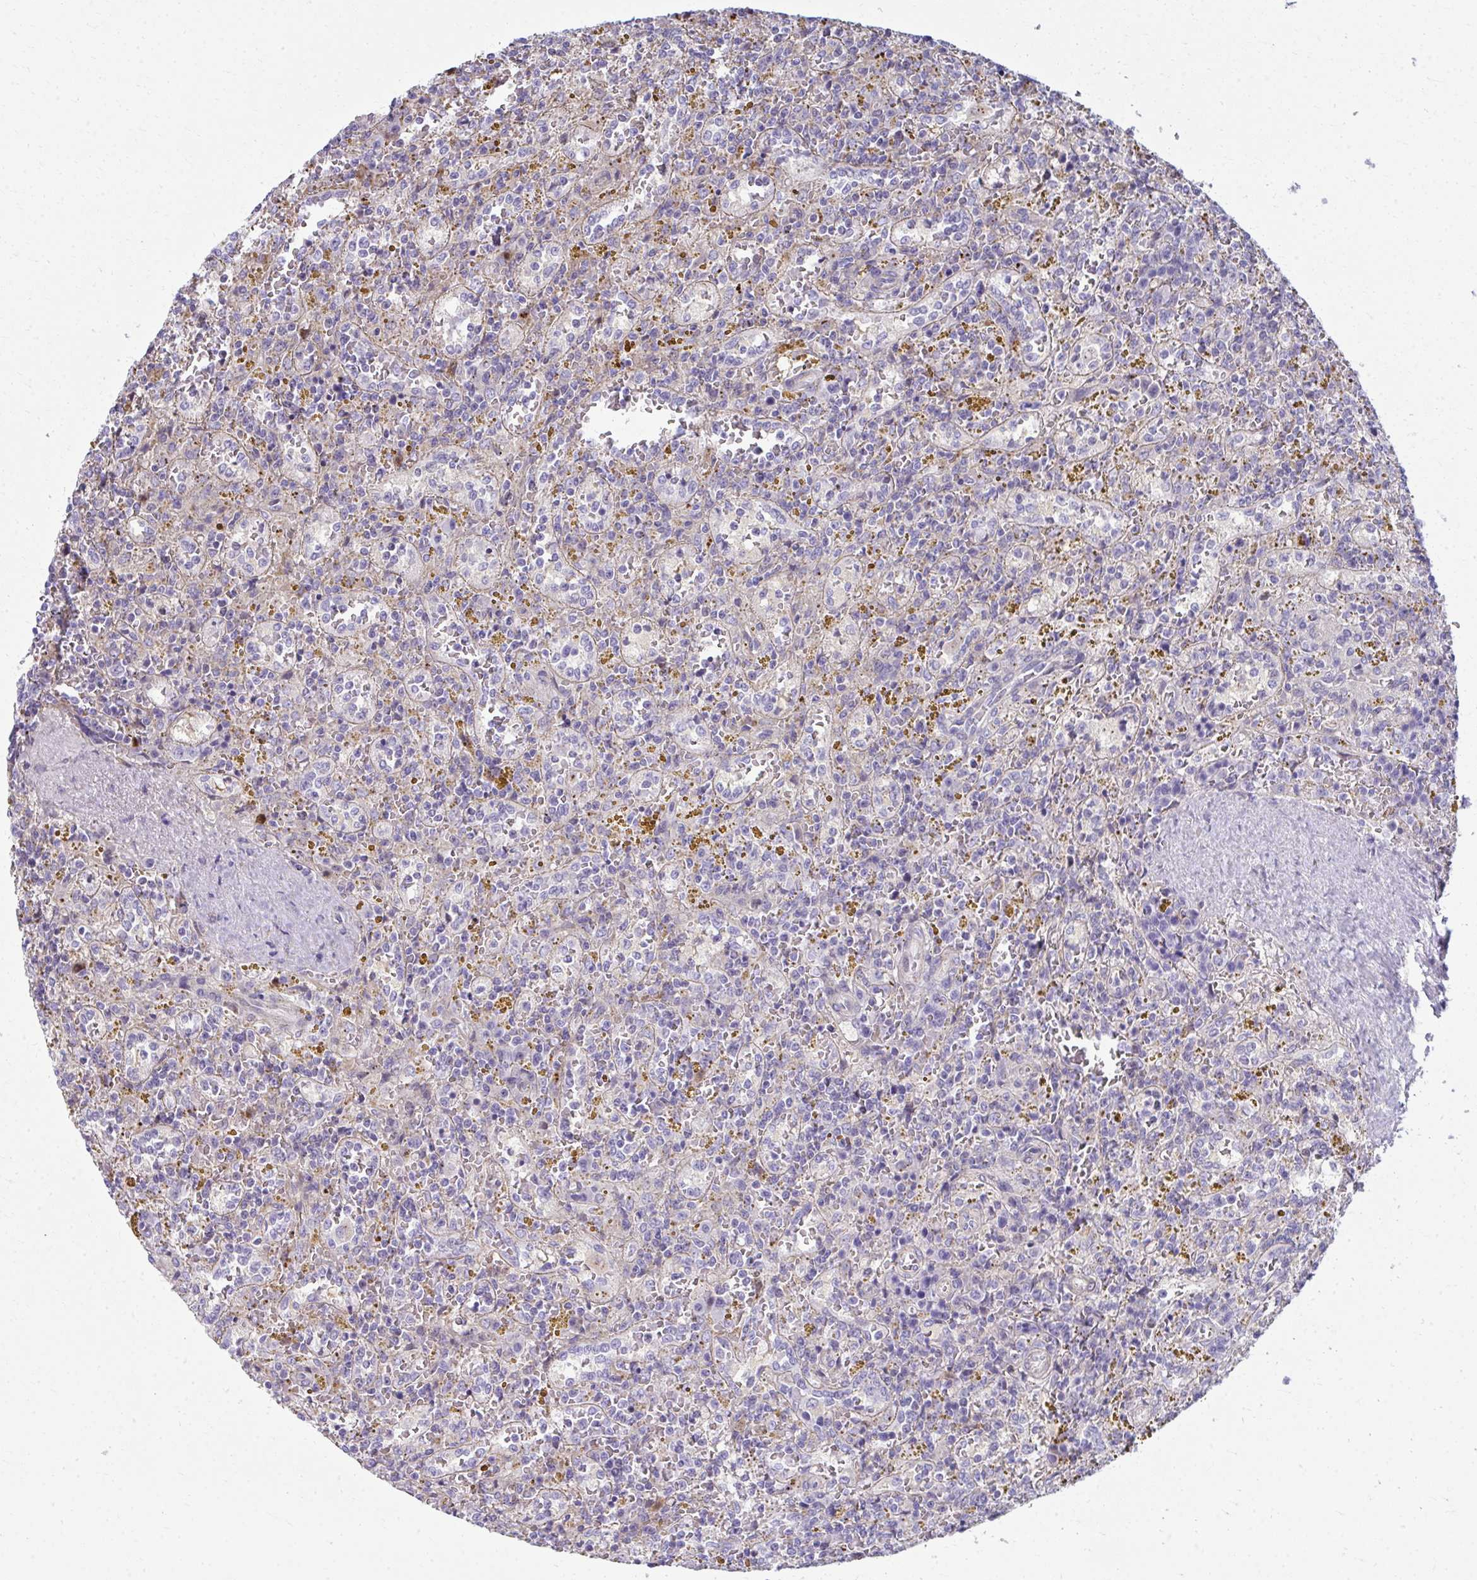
{"staining": {"intensity": "negative", "quantity": "none", "location": "none"}, "tissue": "lymphoma", "cell_type": "Tumor cells", "image_type": "cancer", "snomed": [{"axis": "morphology", "description": "Malignant lymphoma, non-Hodgkin's type, Low grade"}, {"axis": "topography", "description": "Spleen"}], "caption": "Tumor cells show no significant staining in lymphoma.", "gene": "LRRC4B", "patient": {"sex": "female", "age": 65}}